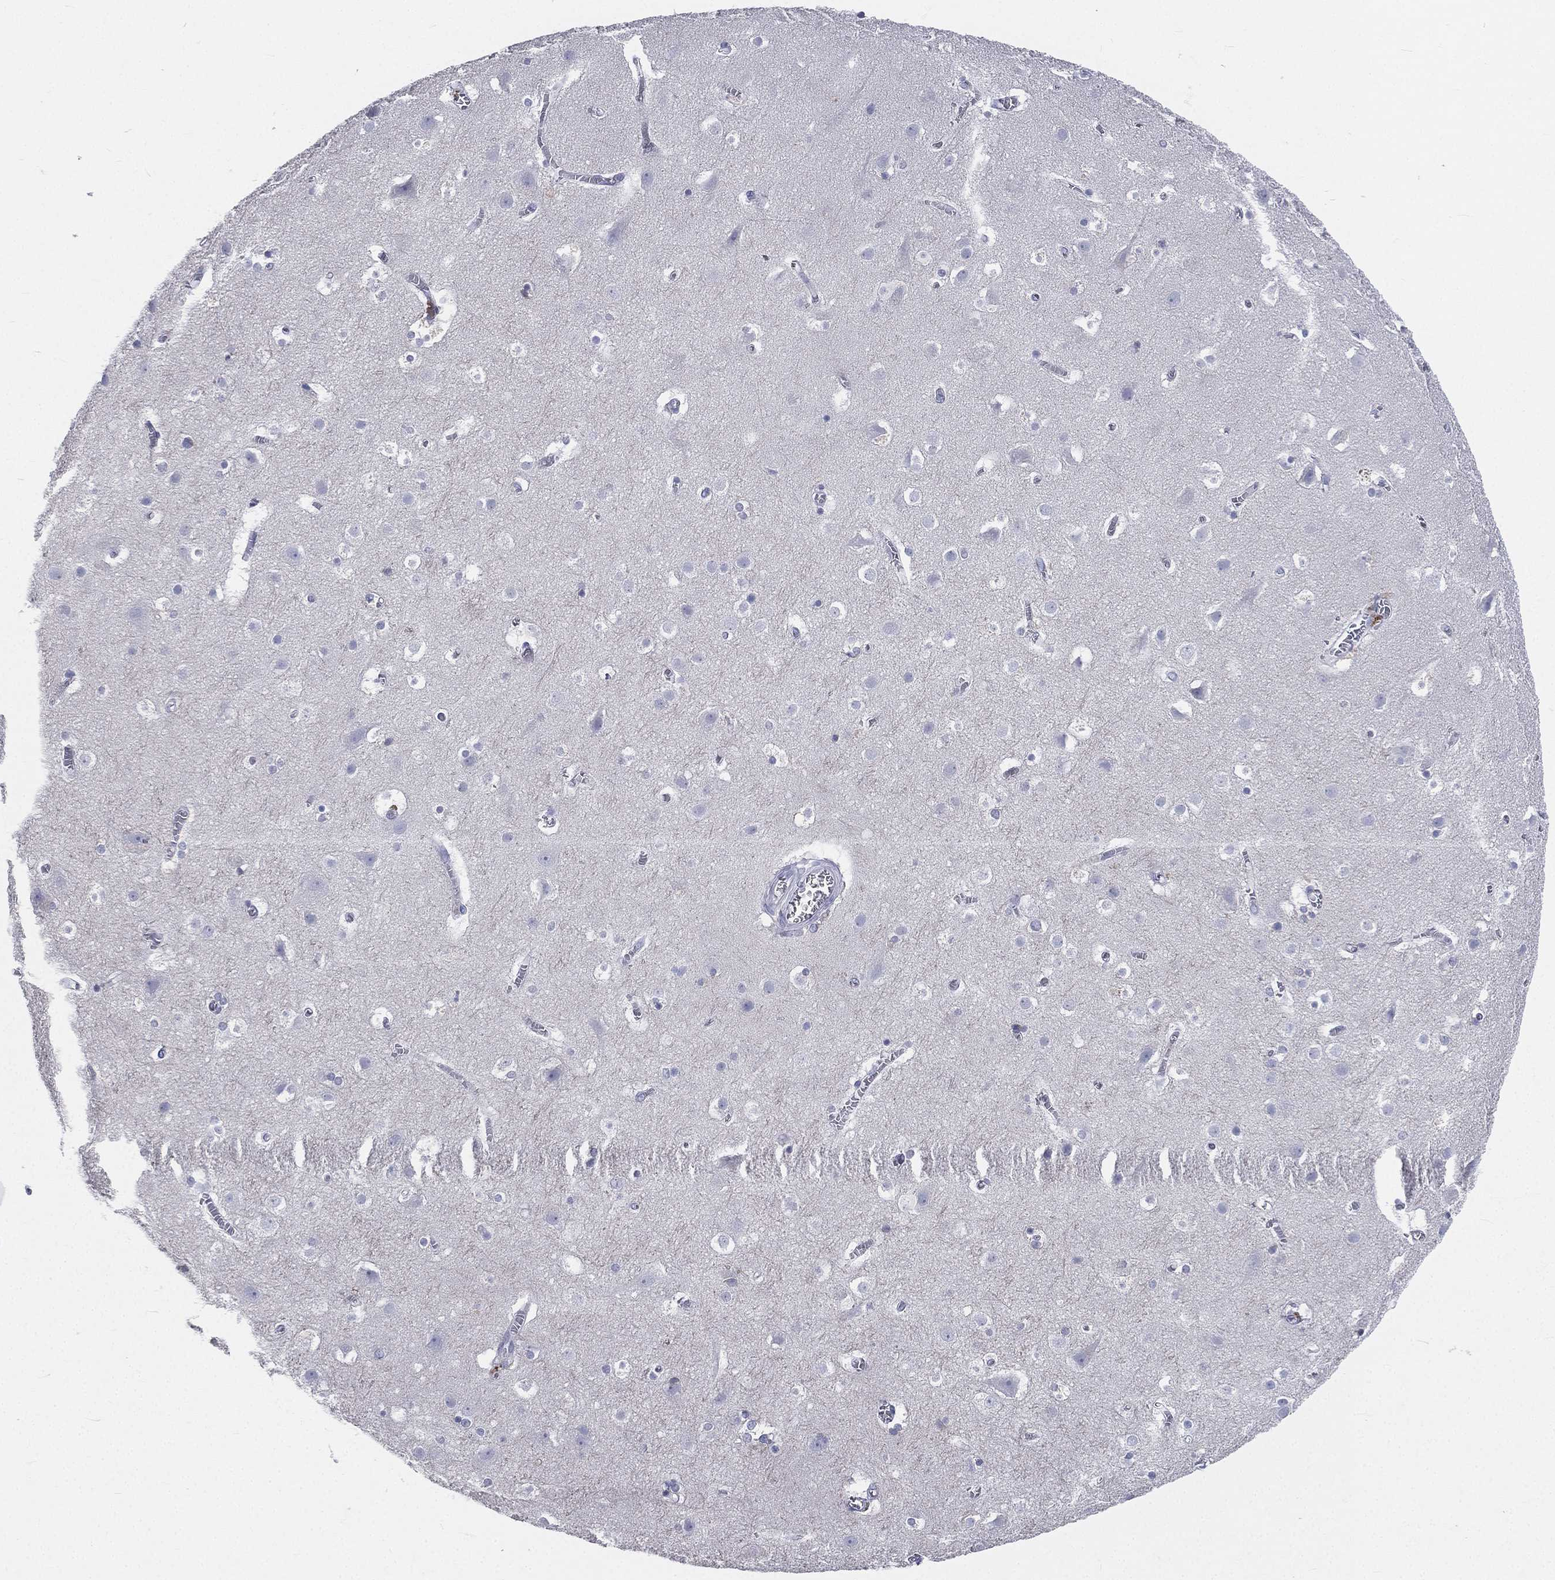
{"staining": {"intensity": "negative", "quantity": "none", "location": "none"}, "tissue": "cerebral cortex", "cell_type": "Endothelial cells", "image_type": "normal", "snomed": [{"axis": "morphology", "description": "Normal tissue, NOS"}, {"axis": "topography", "description": "Cerebral cortex"}], "caption": "High power microscopy photomicrograph of an immunohistochemistry histopathology image of benign cerebral cortex, revealing no significant positivity in endothelial cells. (DAB (3,3'-diaminobenzidine) immunohistochemistry, high magnification).", "gene": "CD3D", "patient": {"sex": "male", "age": 59}}